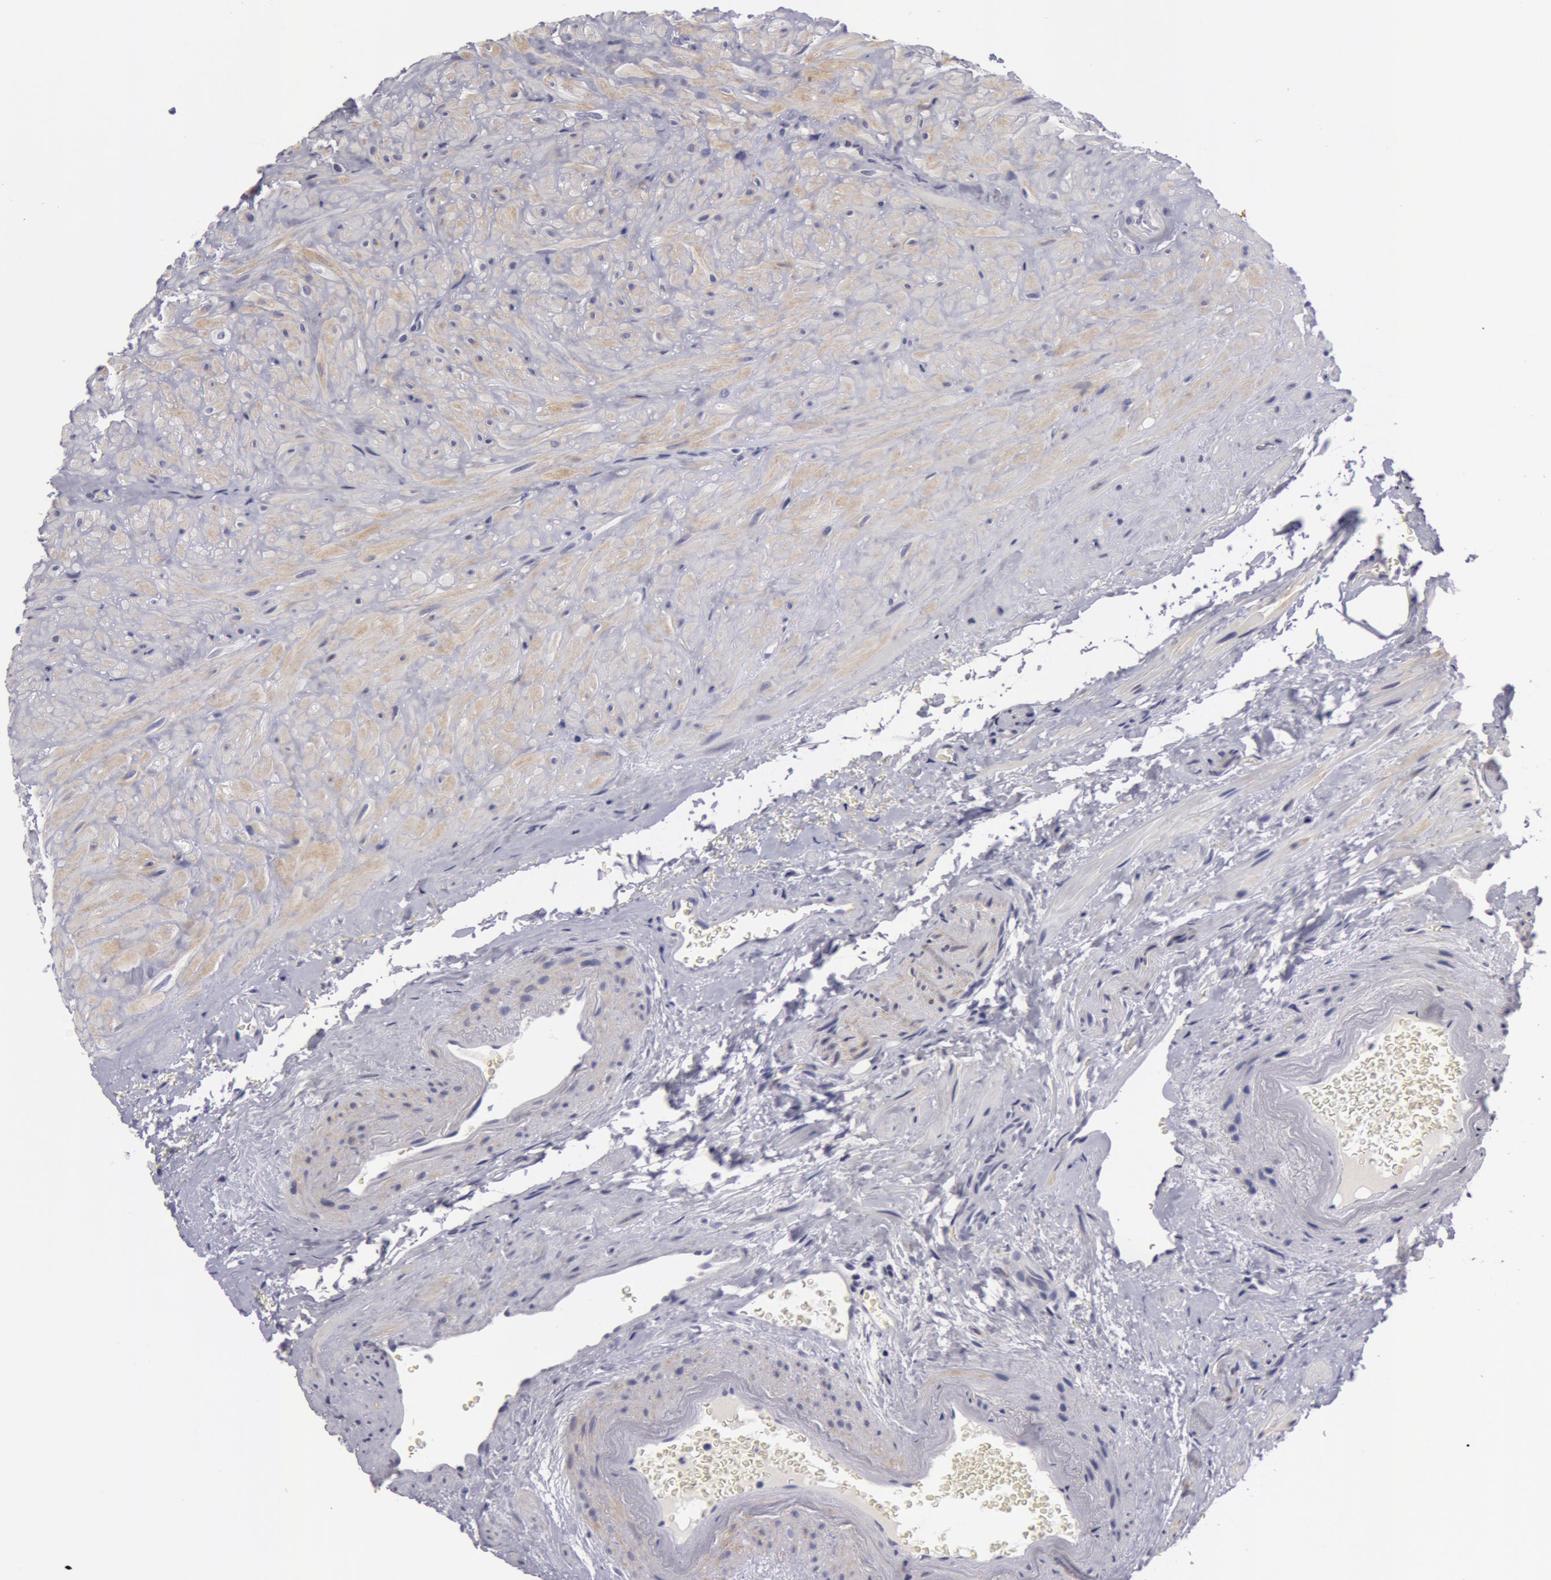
{"staining": {"intensity": "negative", "quantity": "none", "location": "none"}, "tissue": "seminal vesicle", "cell_type": "Glandular cells", "image_type": "normal", "snomed": [{"axis": "morphology", "description": "Normal tissue, NOS"}, {"axis": "topography", "description": "Seminal veicle"}], "caption": "DAB immunohistochemical staining of normal seminal vesicle displays no significant positivity in glandular cells.", "gene": "NLGN4X", "patient": {"sex": "male", "age": 69}}